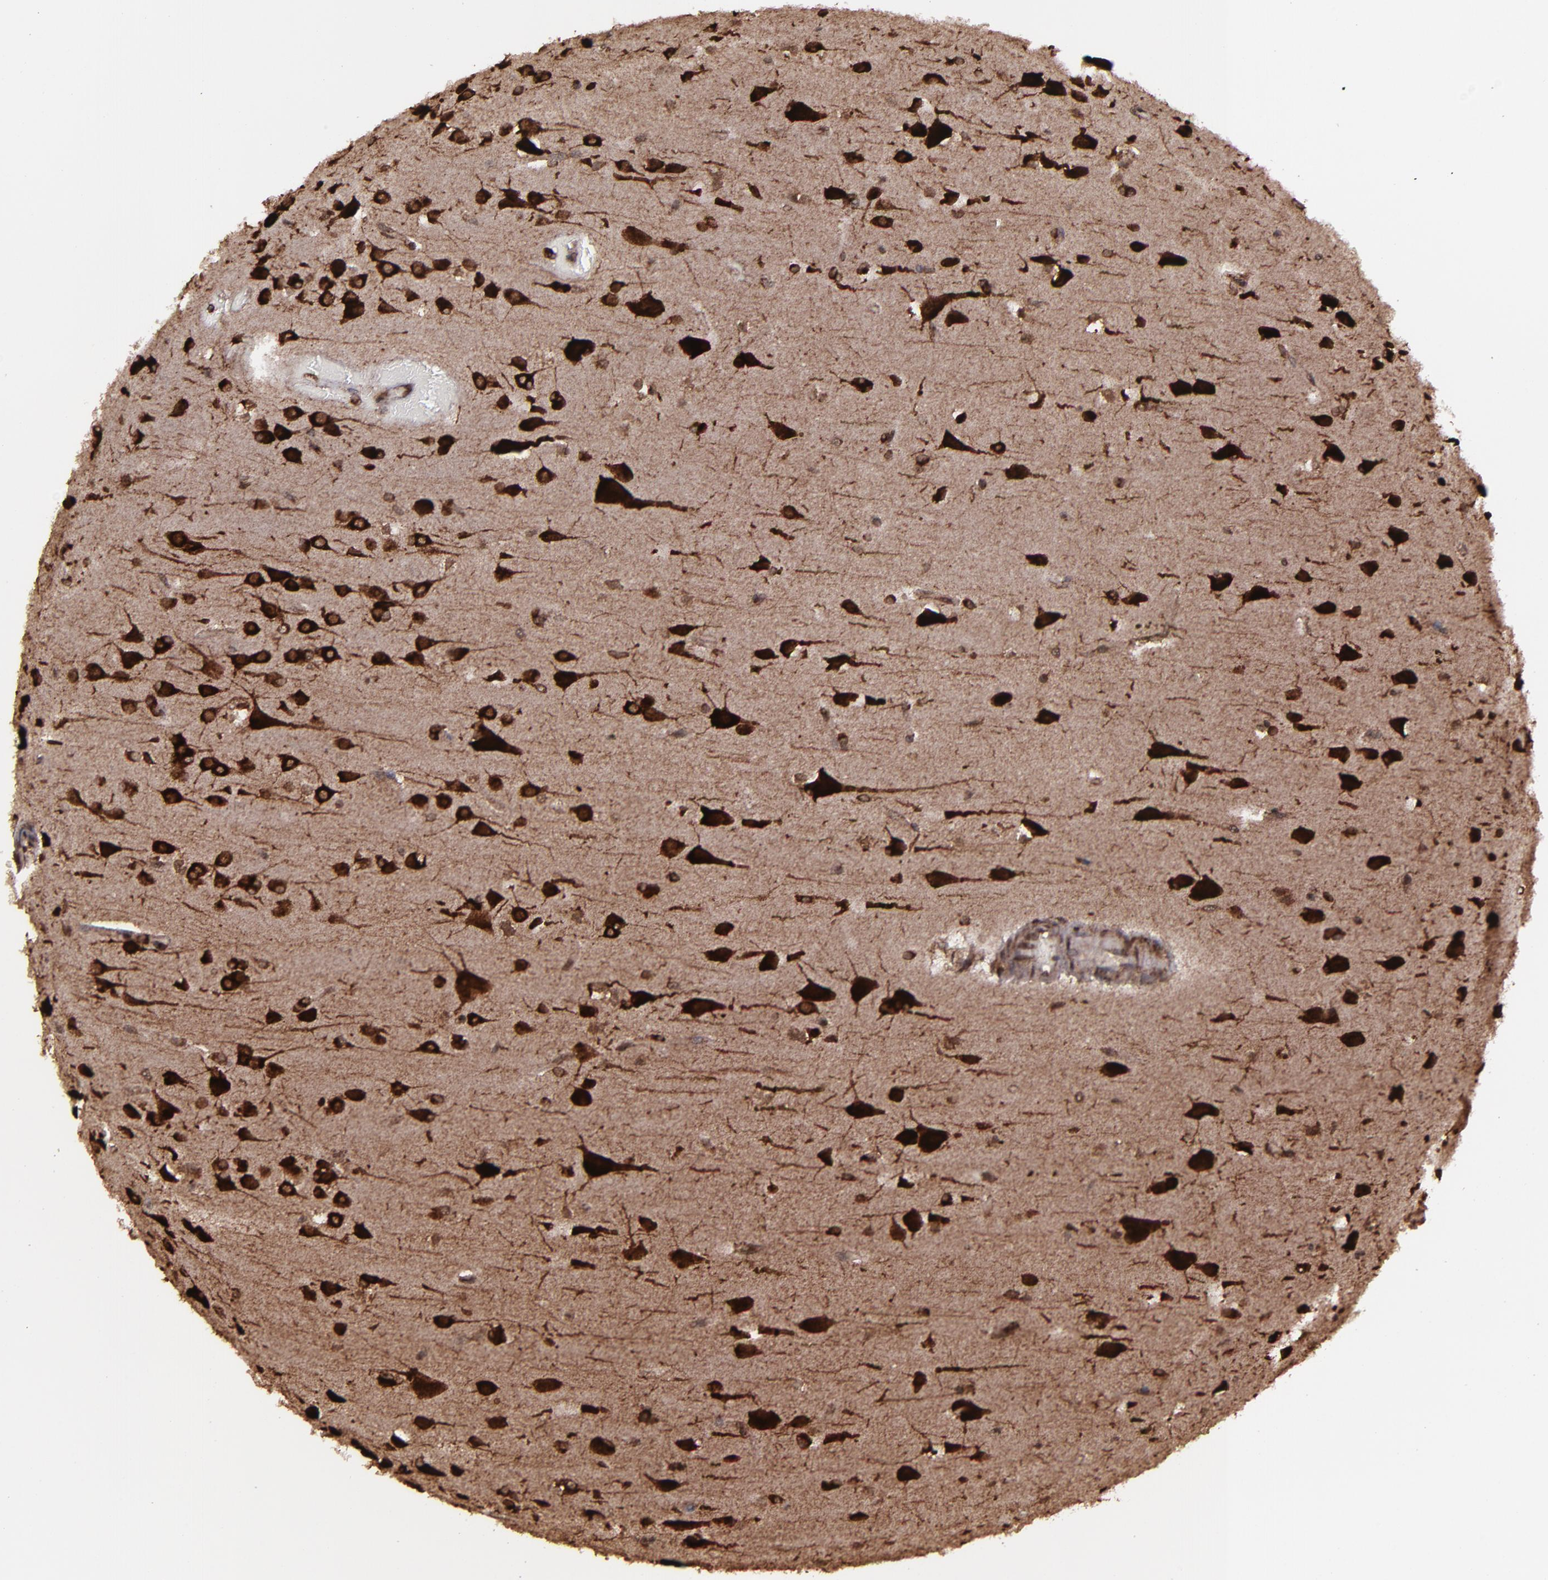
{"staining": {"intensity": "strong", "quantity": ">75%", "location": "cytoplasmic/membranous,nuclear"}, "tissue": "glioma", "cell_type": "Tumor cells", "image_type": "cancer", "snomed": [{"axis": "morphology", "description": "Glioma, malignant, Low grade"}, {"axis": "topography", "description": "Cerebral cortex"}], "caption": "DAB (3,3'-diaminobenzidine) immunohistochemical staining of human low-grade glioma (malignant) demonstrates strong cytoplasmic/membranous and nuclear protein expression in approximately >75% of tumor cells.", "gene": "EIF4ENIF1", "patient": {"sex": "female", "age": 47}}